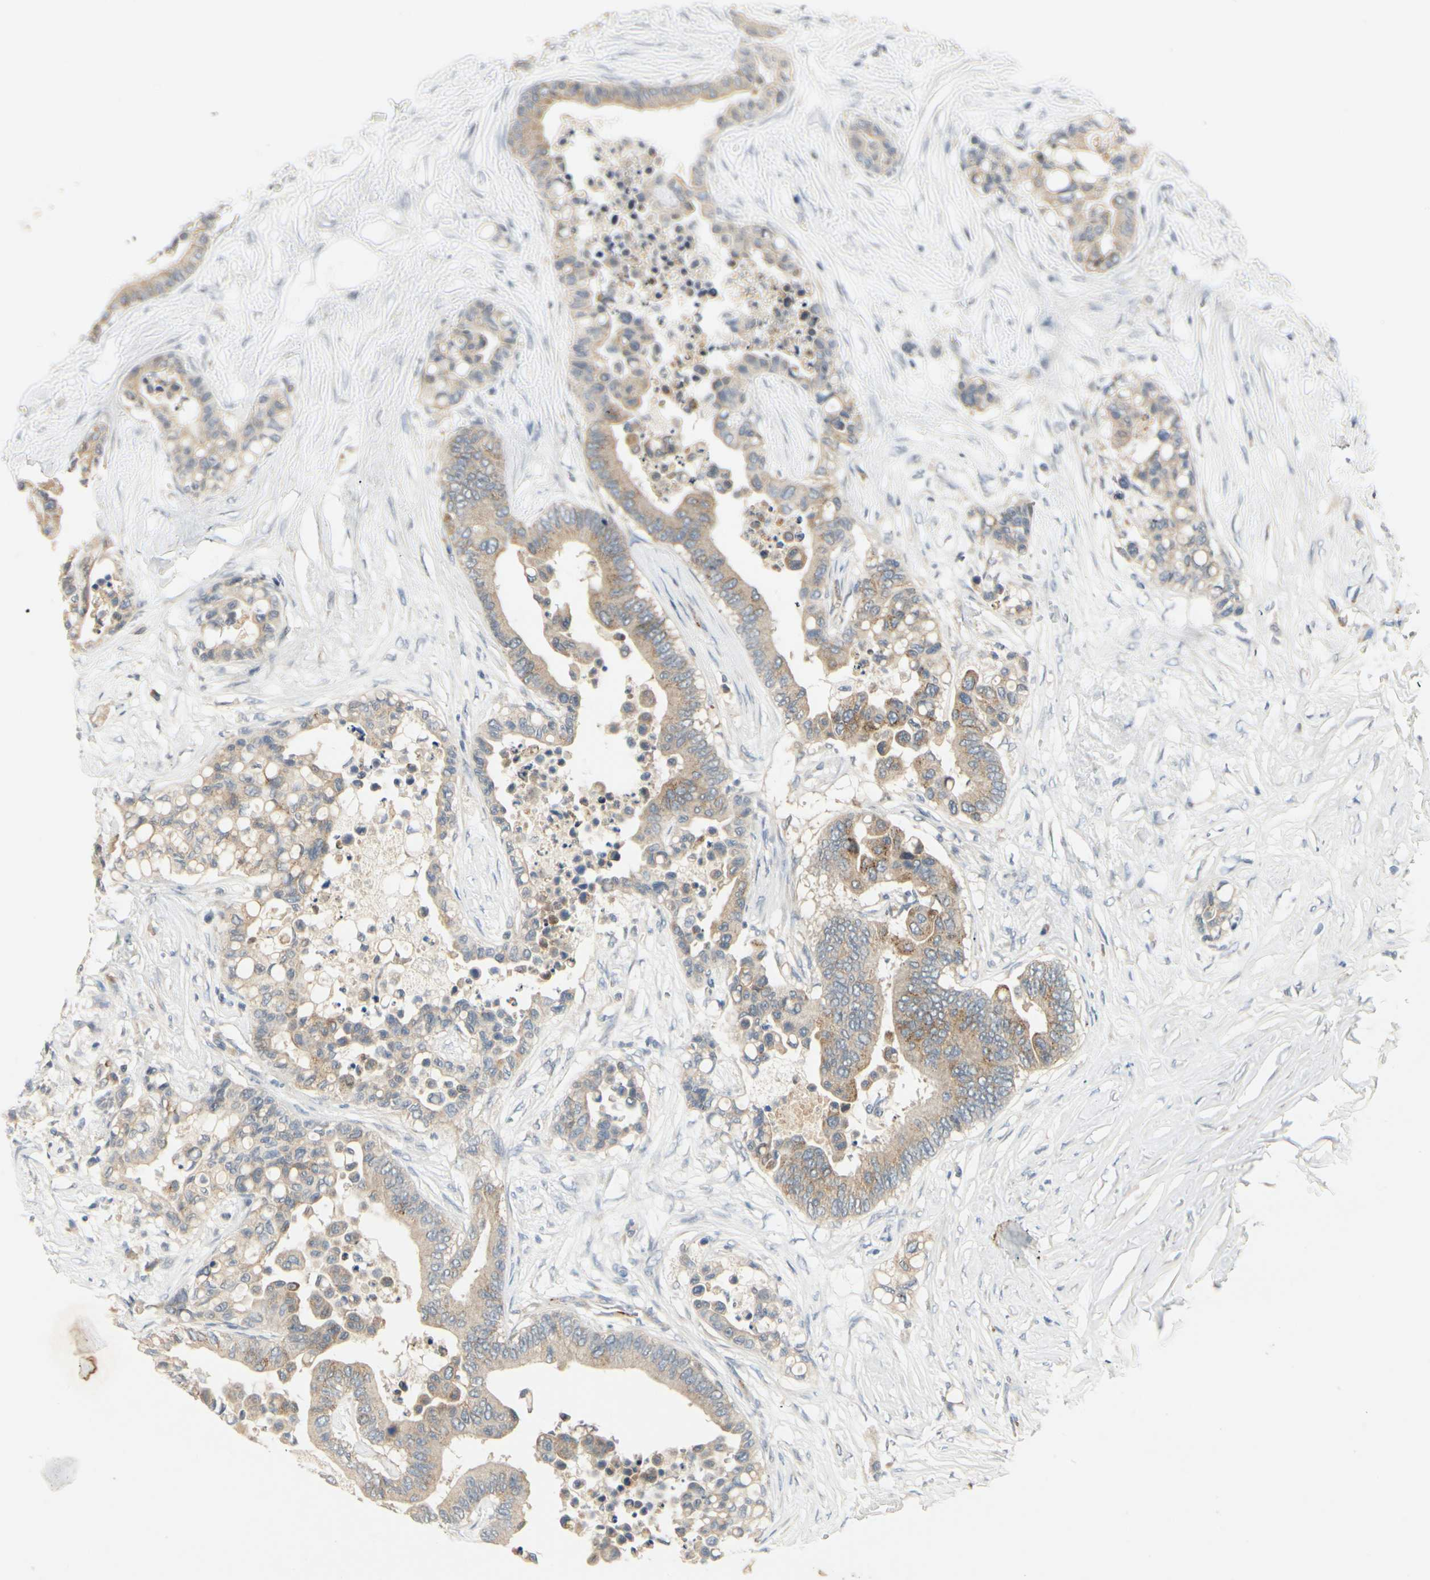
{"staining": {"intensity": "weak", "quantity": ">75%", "location": "cytoplasmic/membranous"}, "tissue": "colorectal cancer", "cell_type": "Tumor cells", "image_type": "cancer", "snomed": [{"axis": "morphology", "description": "Normal tissue, NOS"}, {"axis": "morphology", "description": "Adenocarcinoma, NOS"}, {"axis": "topography", "description": "Colon"}], "caption": "High-magnification brightfield microscopy of colorectal cancer stained with DAB (3,3'-diaminobenzidine) (brown) and counterstained with hematoxylin (blue). tumor cells exhibit weak cytoplasmic/membranous positivity is seen in approximately>75% of cells.", "gene": "MANSC1", "patient": {"sex": "male", "age": 82}}